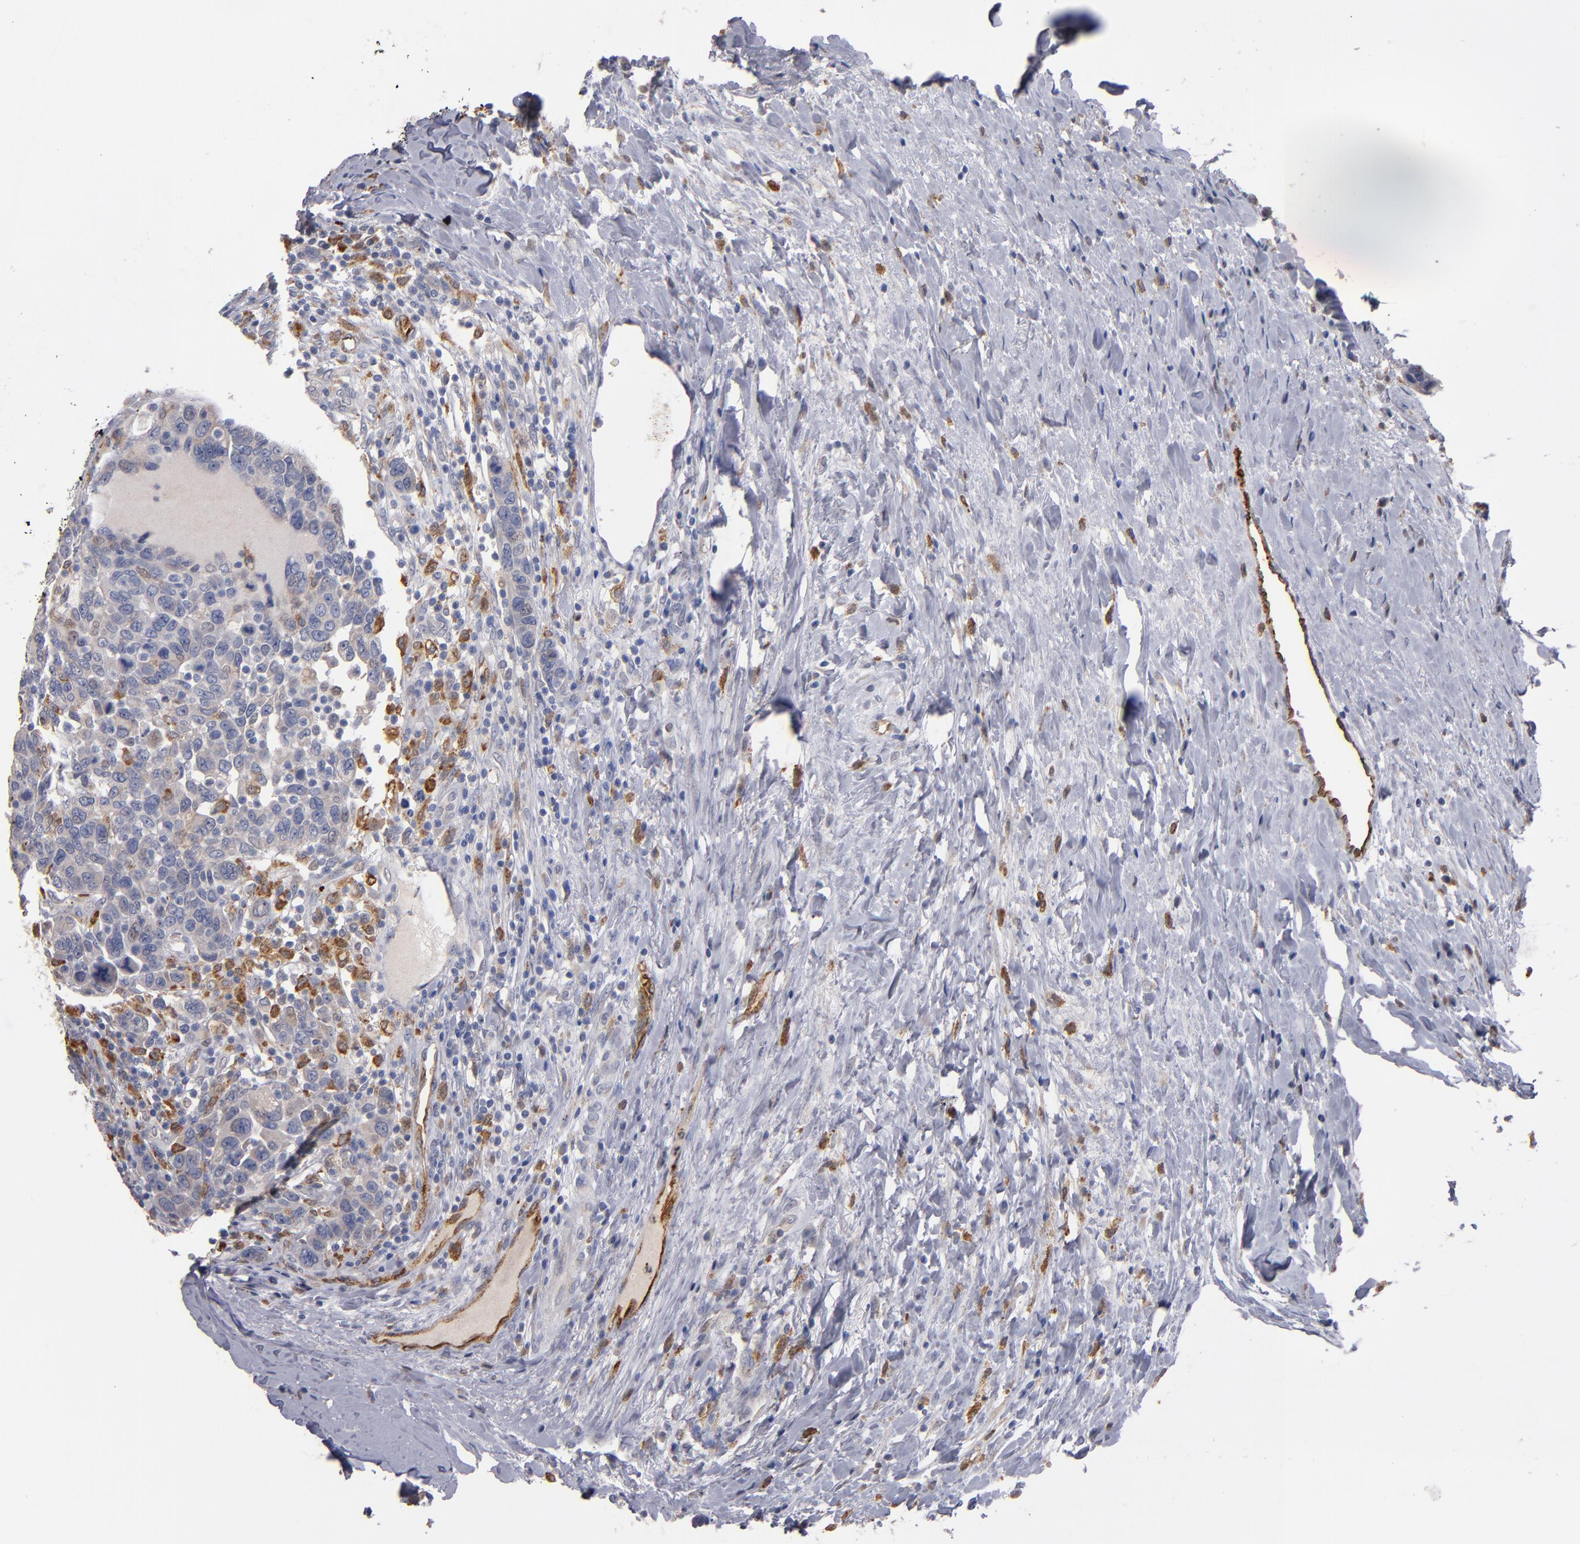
{"staining": {"intensity": "moderate", "quantity": "<25%", "location": "cytoplasmic/membranous"}, "tissue": "breast cancer", "cell_type": "Tumor cells", "image_type": "cancer", "snomed": [{"axis": "morphology", "description": "Duct carcinoma"}, {"axis": "topography", "description": "Breast"}], "caption": "Protein staining of breast invasive ductal carcinoma tissue demonstrates moderate cytoplasmic/membranous expression in about <25% of tumor cells. (DAB (3,3'-diaminobenzidine) IHC with brightfield microscopy, high magnification).", "gene": "SELP", "patient": {"sex": "female", "age": 37}}